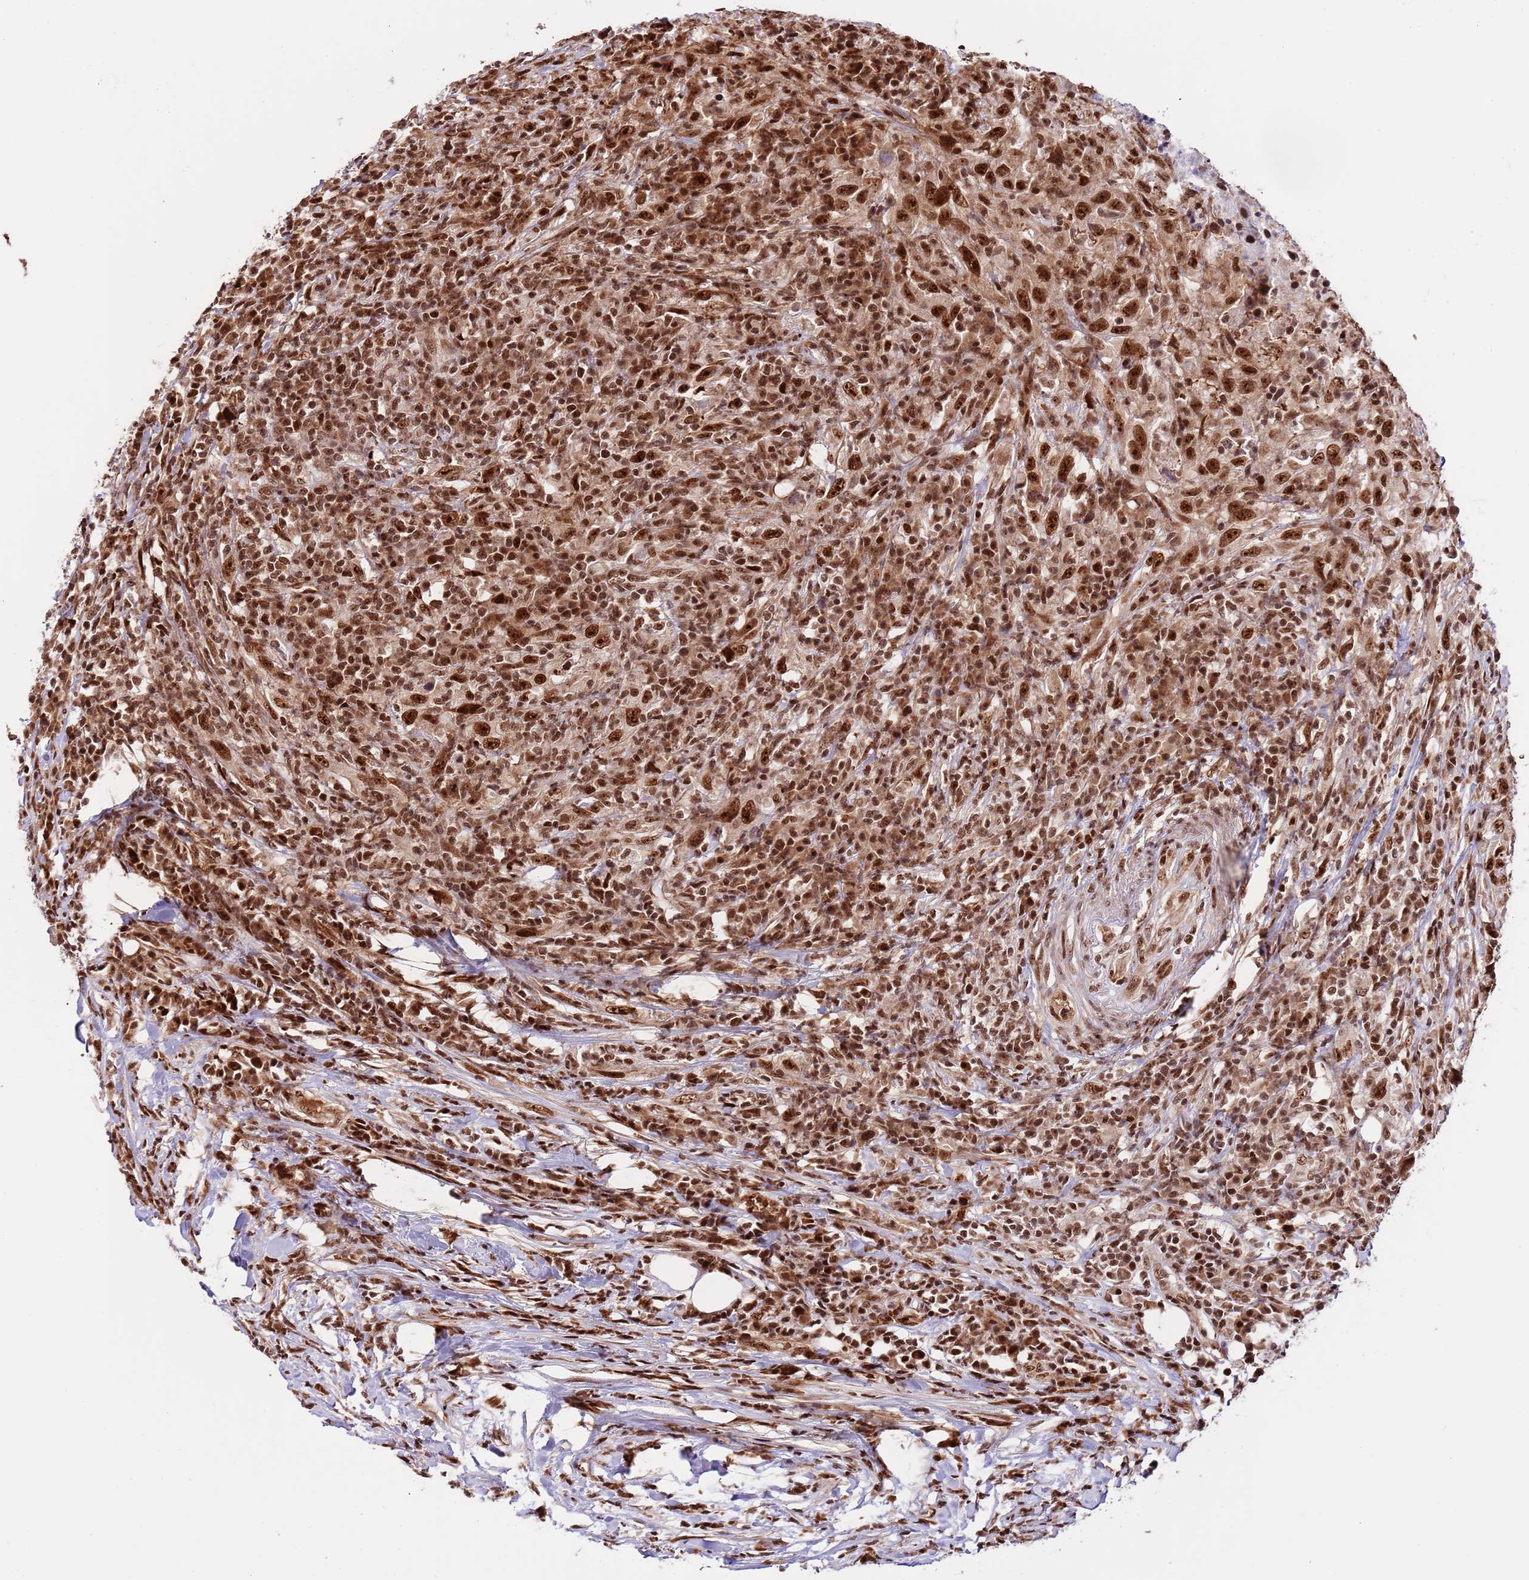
{"staining": {"intensity": "strong", "quantity": ">75%", "location": "nuclear"}, "tissue": "urothelial cancer", "cell_type": "Tumor cells", "image_type": "cancer", "snomed": [{"axis": "morphology", "description": "Urothelial carcinoma, High grade"}, {"axis": "topography", "description": "Urinary bladder"}], "caption": "A brown stain shows strong nuclear positivity of a protein in human high-grade urothelial carcinoma tumor cells. (DAB (3,3'-diaminobenzidine) = brown stain, brightfield microscopy at high magnification).", "gene": "RIF1", "patient": {"sex": "male", "age": 61}}